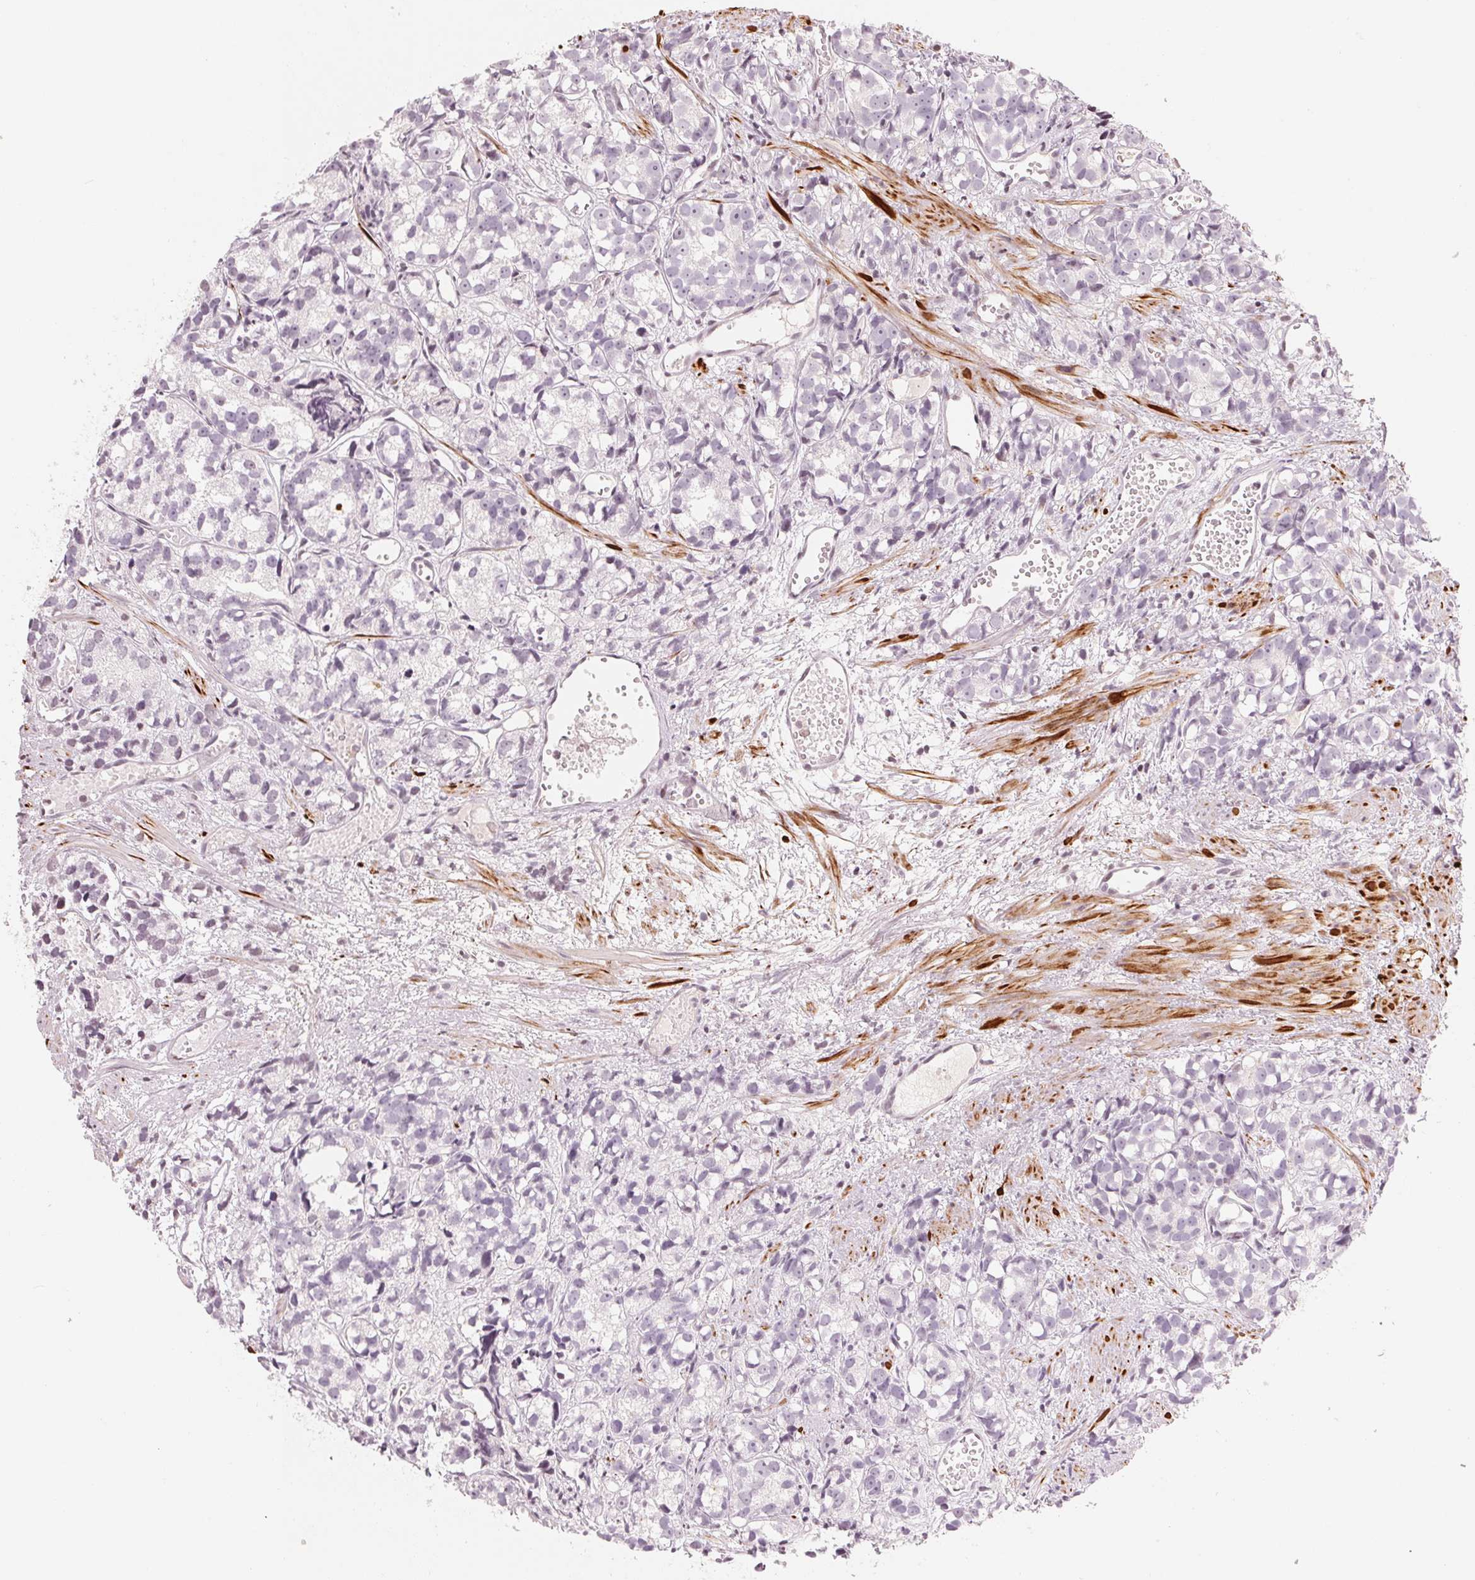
{"staining": {"intensity": "negative", "quantity": "none", "location": "none"}, "tissue": "prostate cancer", "cell_type": "Tumor cells", "image_type": "cancer", "snomed": [{"axis": "morphology", "description": "Adenocarcinoma, High grade"}, {"axis": "topography", "description": "Prostate"}], "caption": "Immunohistochemical staining of prostate cancer (adenocarcinoma (high-grade)) demonstrates no significant expression in tumor cells.", "gene": "SLC17A4", "patient": {"sex": "male", "age": 77}}